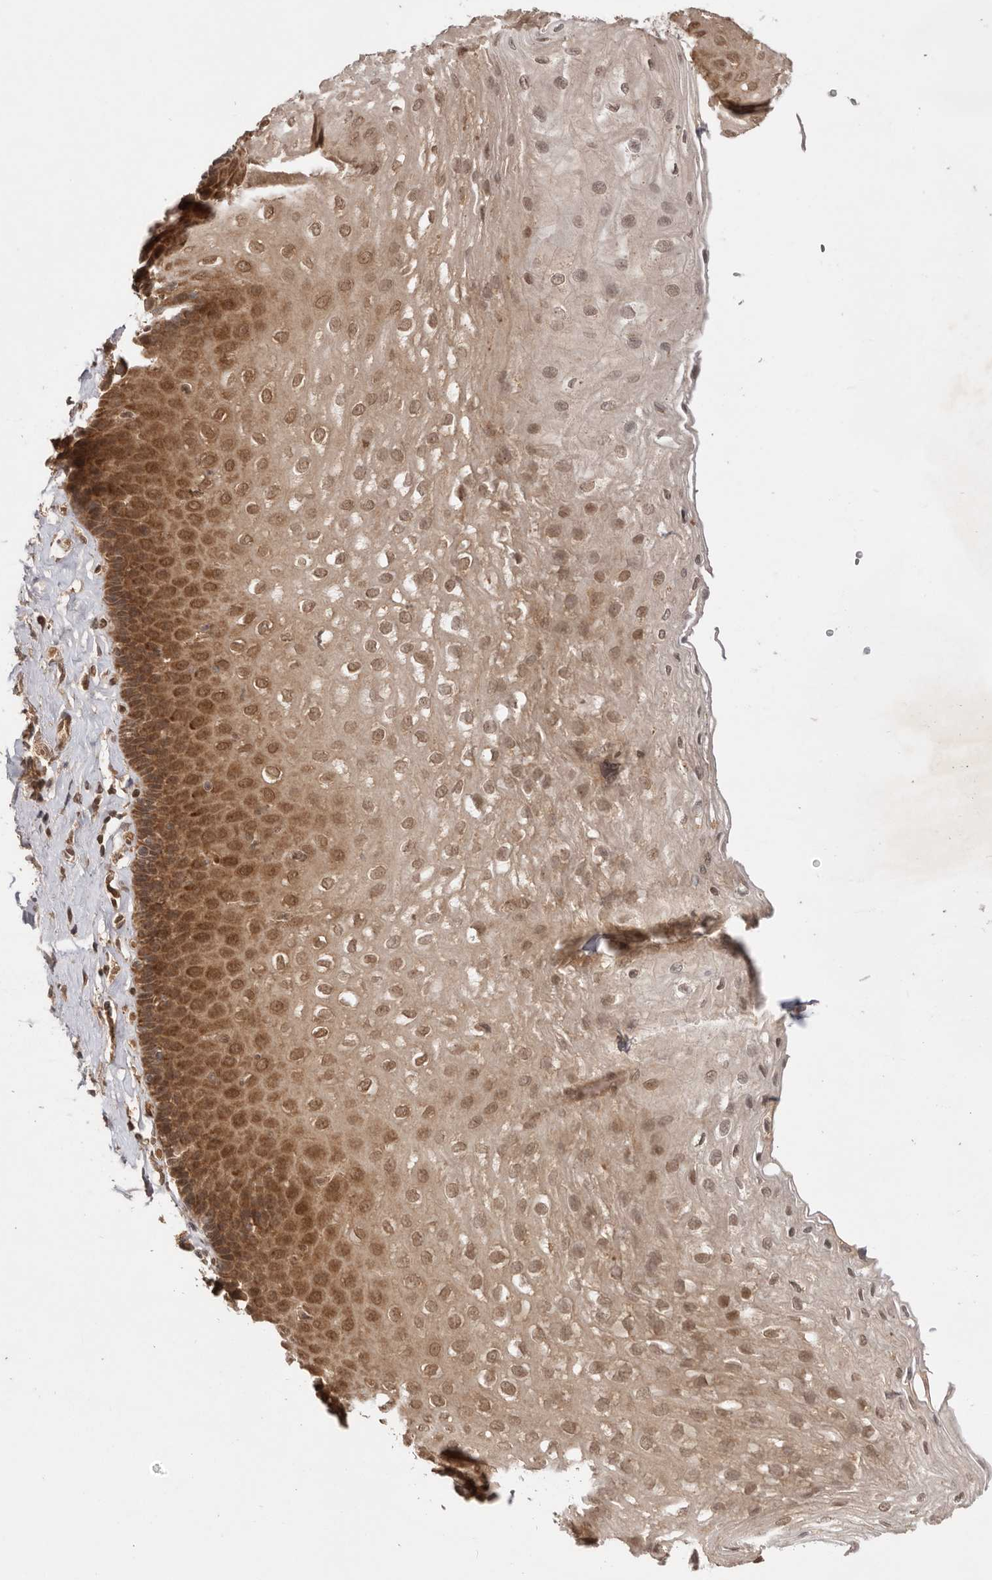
{"staining": {"intensity": "moderate", "quantity": ">75%", "location": "cytoplasmic/membranous,nuclear"}, "tissue": "esophagus", "cell_type": "Squamous epithelial cells", "image_type": "normal", "snomed": [{"axis": "morphology", "description": "Normal tissue, NOS"}, {"axis": "topography", "description": "Esophagus"}], "caption": "Moderate cytoplasmic/membranous,nuclear positivity for a protein is identified in about >75% of squamous epithelial cells of benign esophagus using immunohistochemistry (IHC).", "gene": "TARS2", "patient": {"sex": "female", "age": 66}}